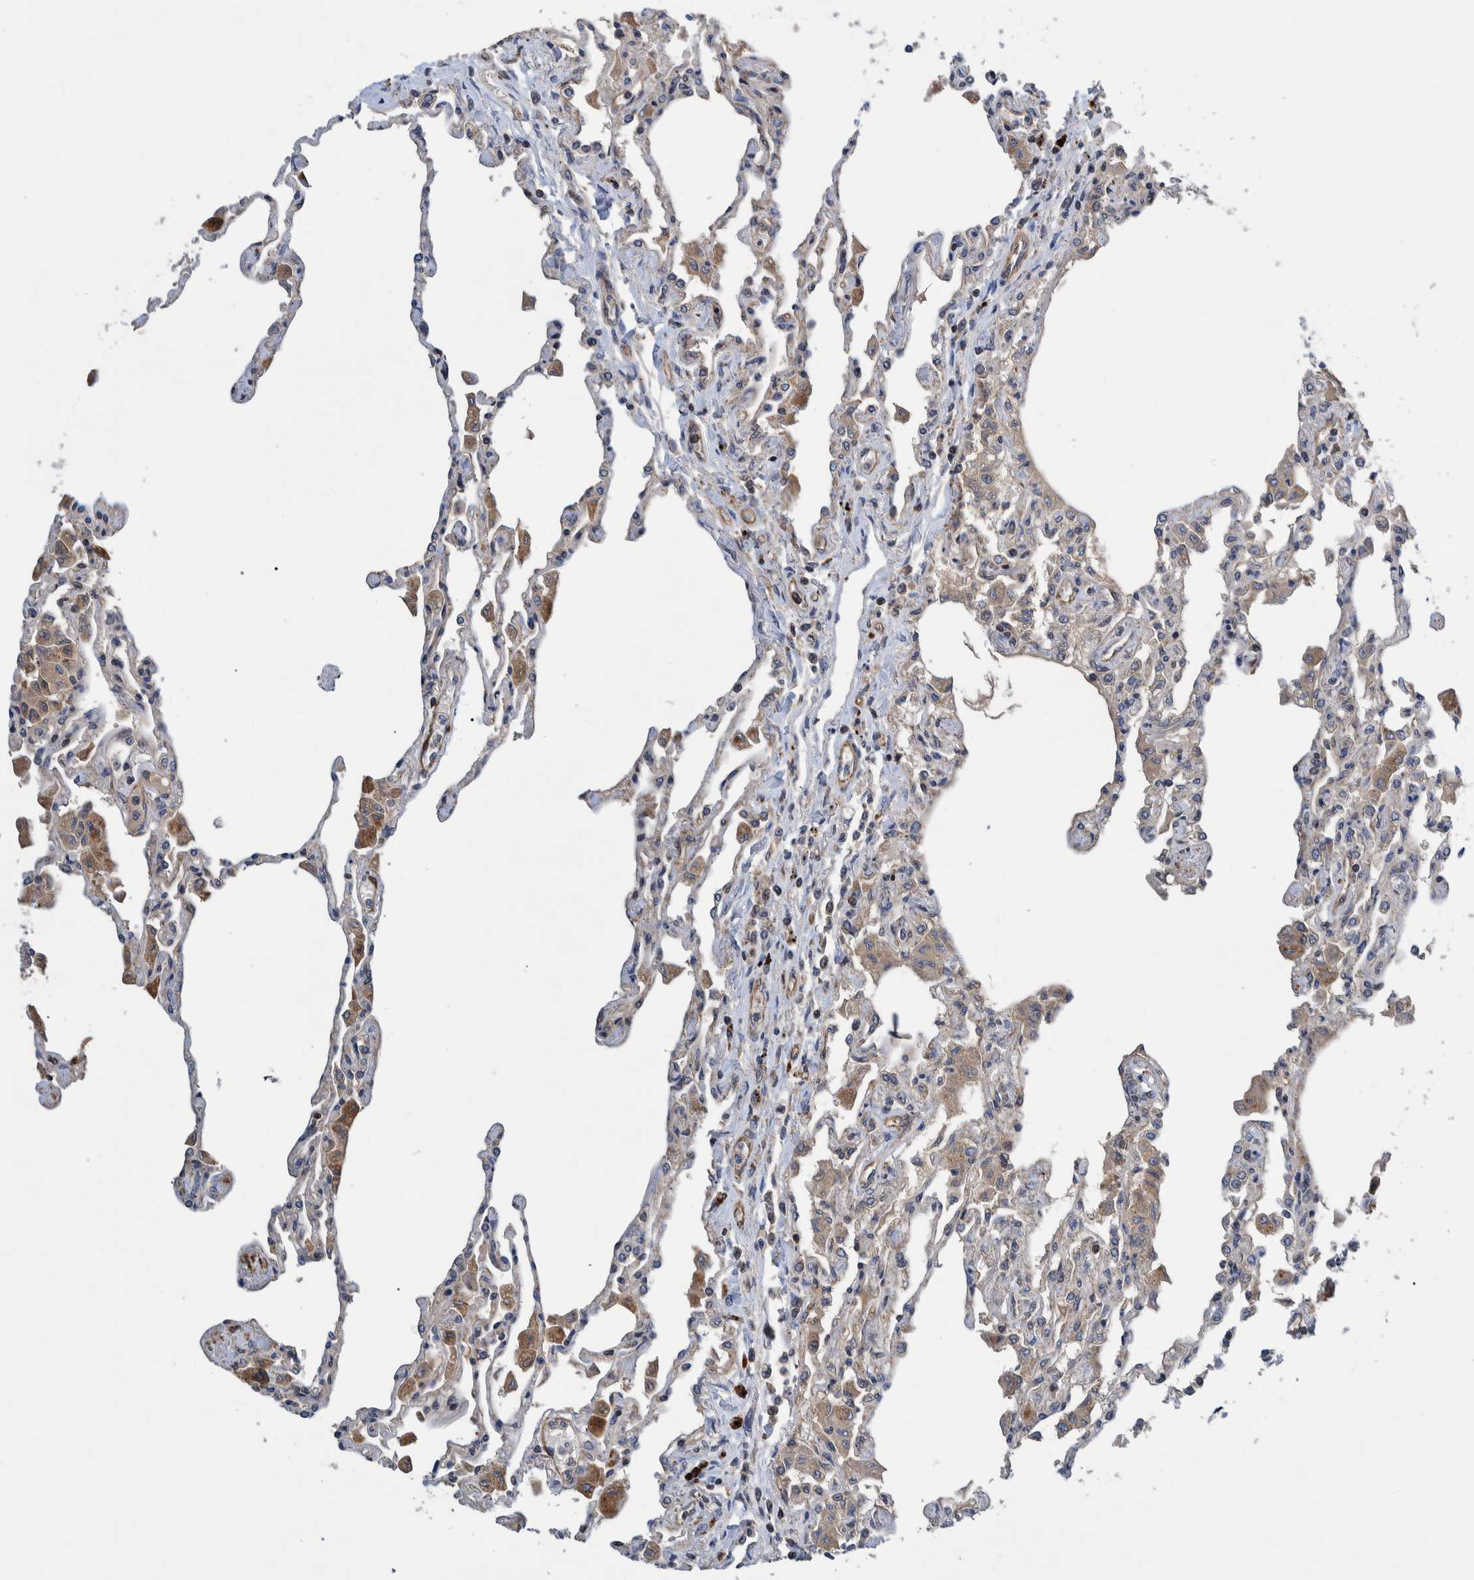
{"staining": {"intensity": "weak", "quantity": ">75%", "location": "cytoplasmic/membranous"}, "tissue": "lung", "cell_type": "Alveolar cells", "image_type": "normal", "snomed": [{"axis": "morphology", "description": "Normal tissue, NOS"}, {"axis": "topography", "description": "Bronchus"}, {"axis": "topography", "description": "Lung"}], "caption": "A brown stain labels weak cytoplasmic/membranous positivity of a protein in alveolar cells of unremarkable human lung.", "gene": "GRPEL2", "patient": {"sex": "female", "age": 49}}